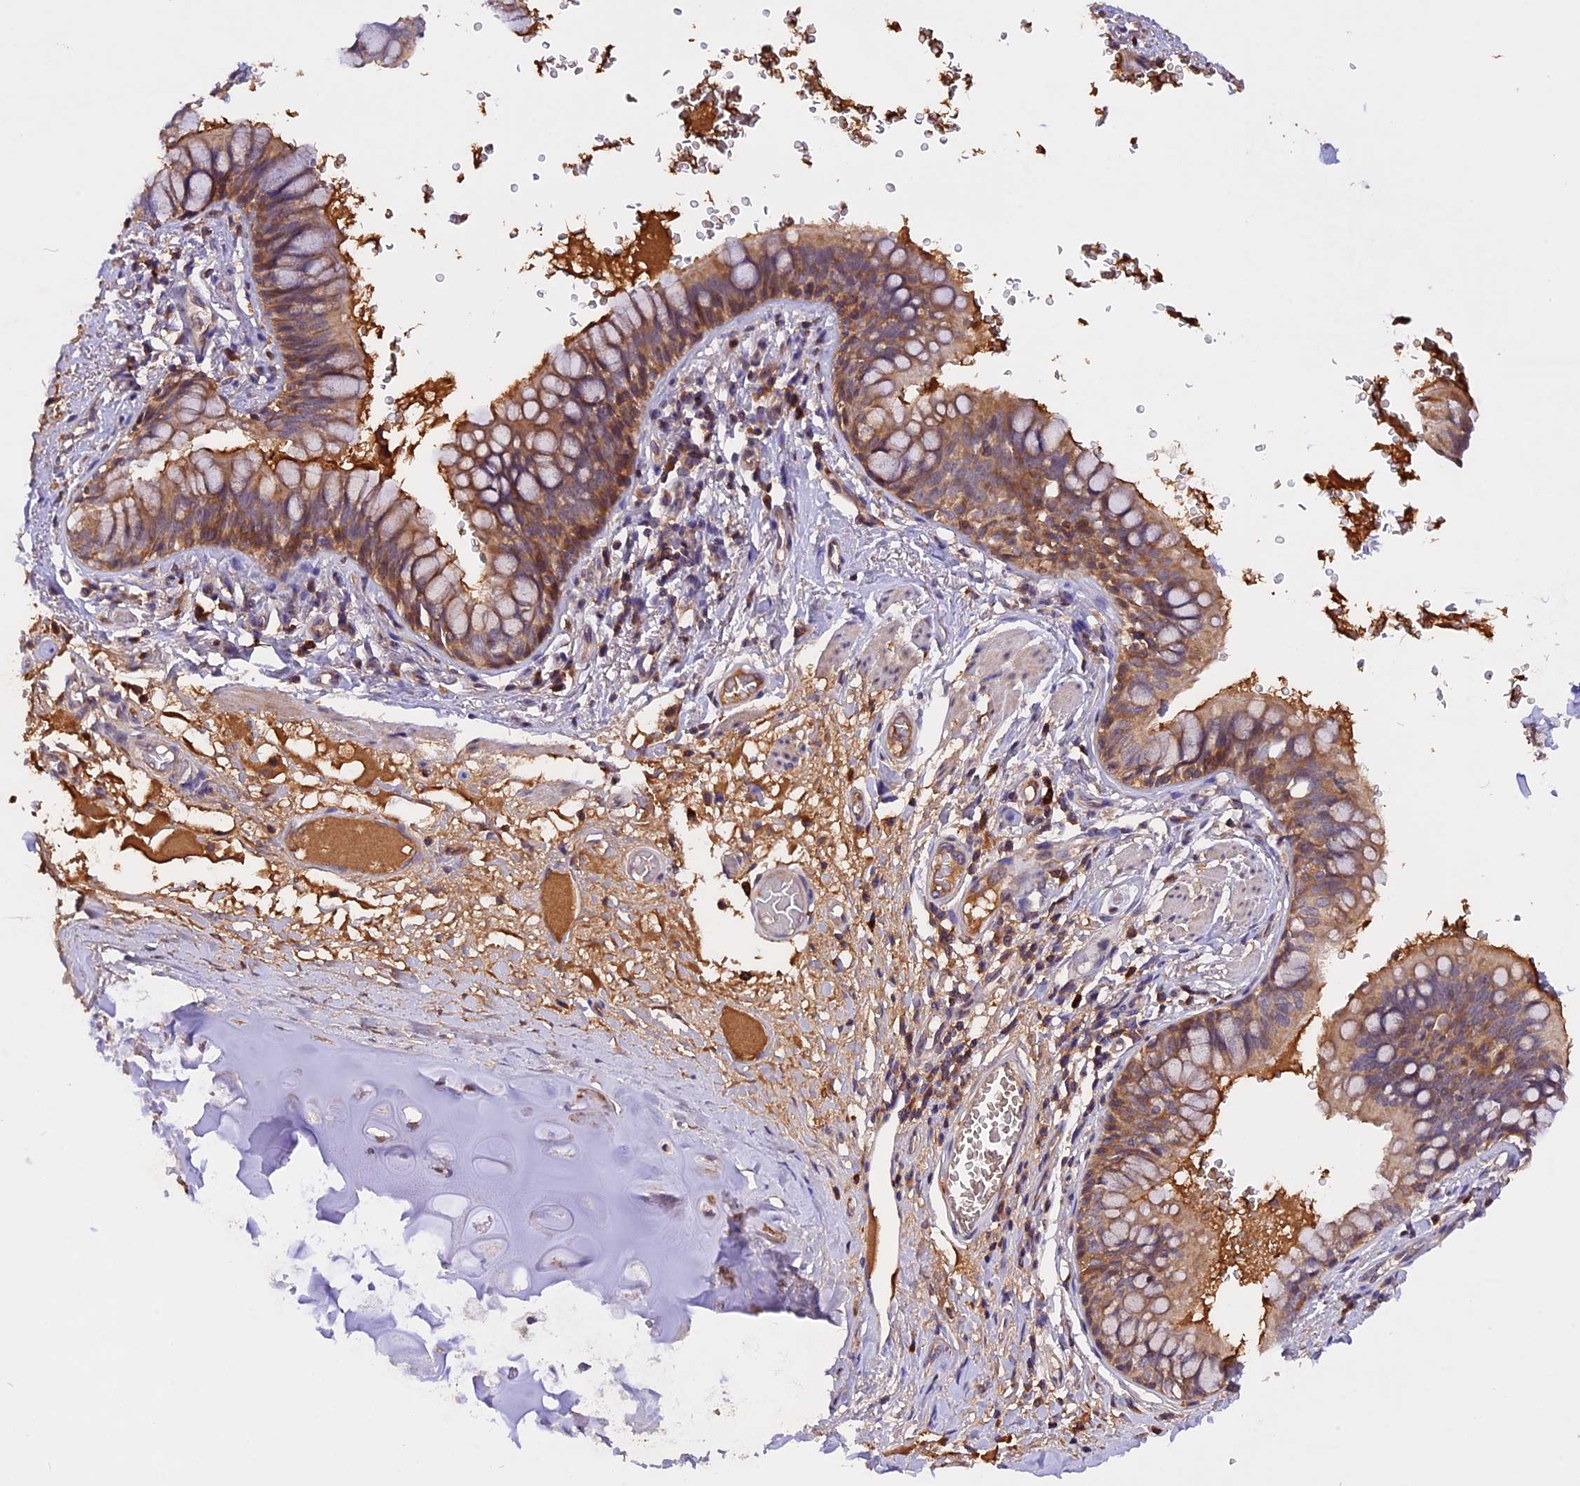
{"staining": {"intensity": "moderate", "quantity": "25%-75%", "location": "cytoplasmic/membranous"}, "tissue": "bronchus", "cell_type": "Respiratory epithelial cells", "image_type": "normal", "snomed": [{"axis": "morphology", "description": "Normal tissue, NOS"}, {"axis": "topography", "description": "Cartilage tissue"}, {"axis": "topography", "description": "Bronchus"}], "caption": "An IHC micrograph of normal tissue is shown. Protein staining in brown highlights moderate cytoplasmic/membranous positivity in bronchus within respiratory epithelial cells. The protein of interest is stained brown, and the nuclei are stained in blue (DAB IHC with brightfield microscopy, high magnification).", "gene": "MARK4", "patient": {"sex": "female", "age": 36}}